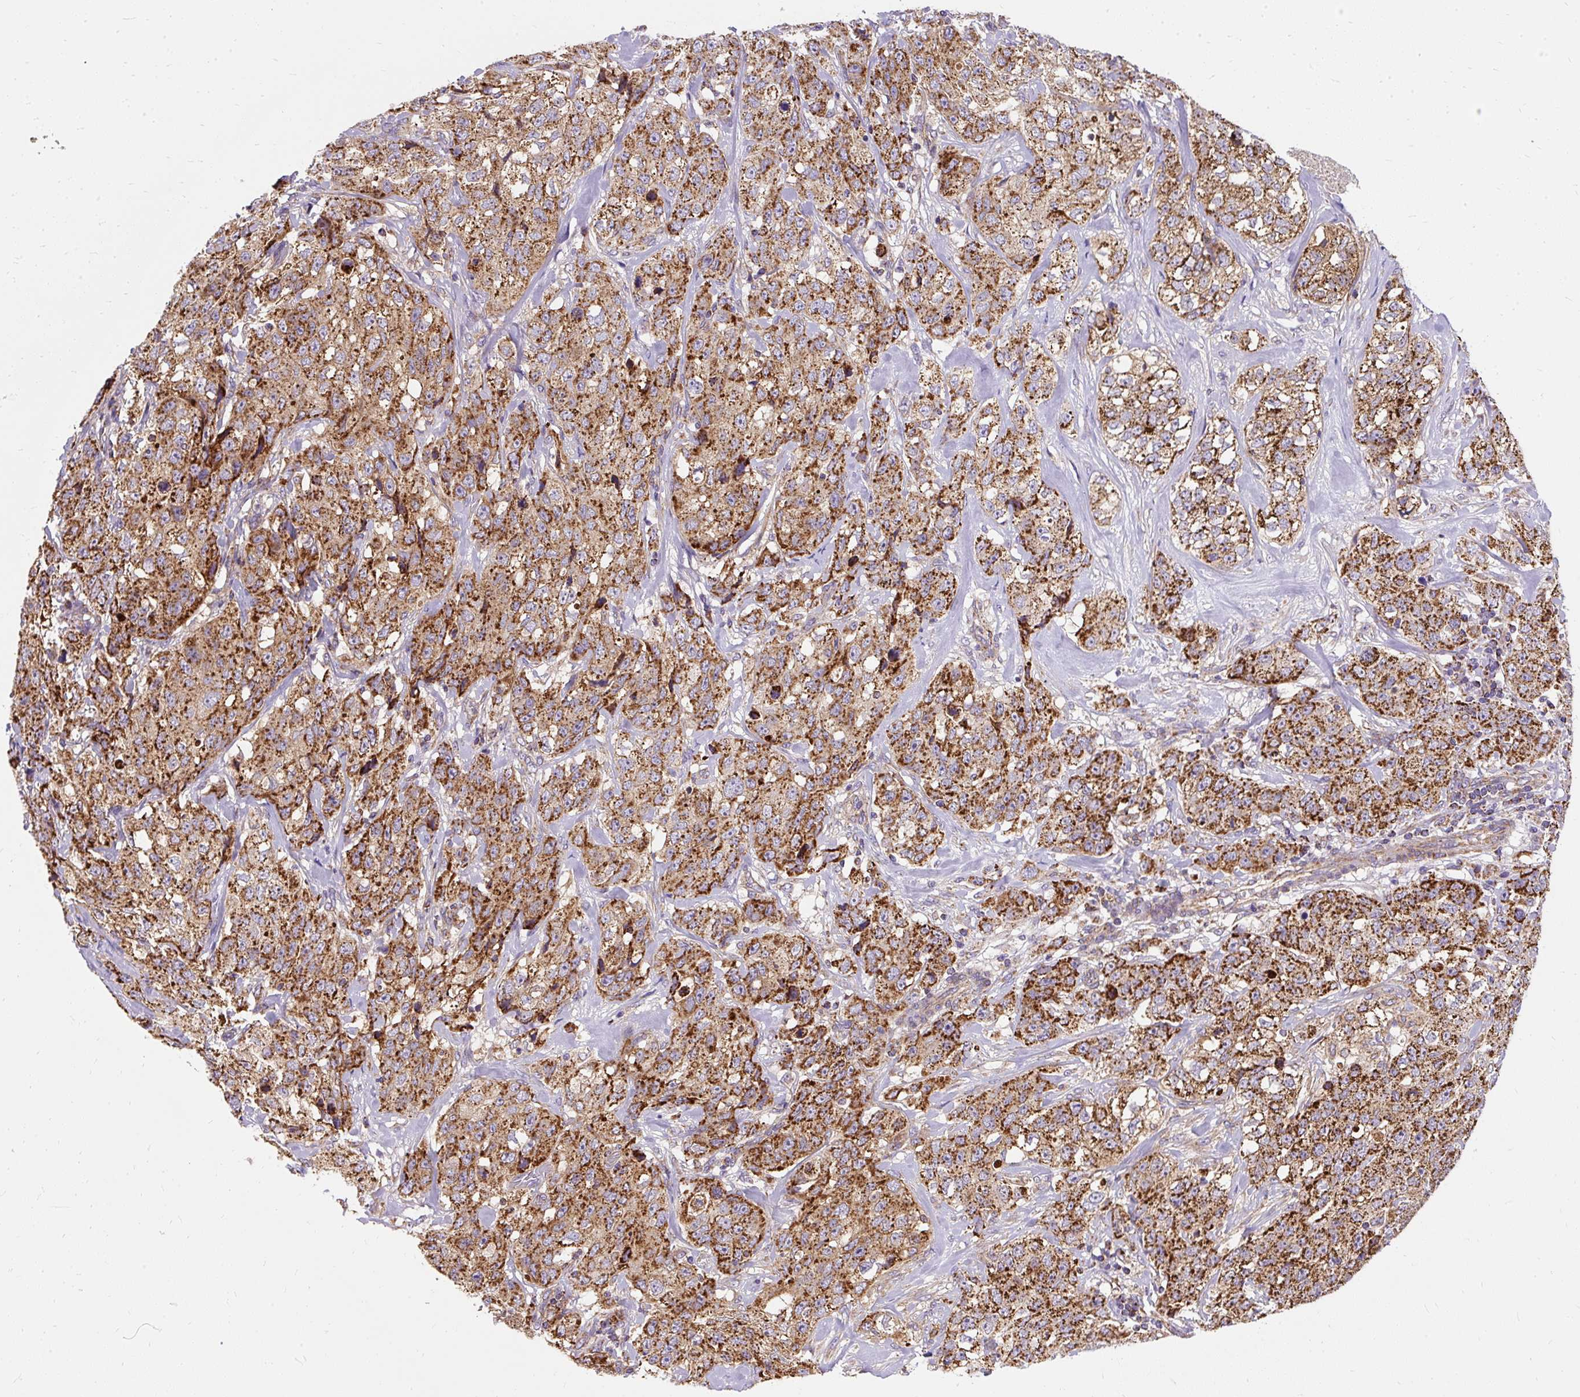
{"staining": {"intensity": "strong", "quantity": ">75%", "location": "cytoplasmic/membranous"}, "tissue": "stomach cancer", "cell_type": "Tumor cells", "image_type": "cancer", "snomed": [{"axis": "morphology", "description": "Adenocarcinoma, NOS"}, {"axis": "topography", "description": "Stomach"}], "caption": "Immunohistochemical staining of human adenocarcinoma (stomach) reveals strong cytoplasmic/membranous protein staining in approximately >75% of tumor cells. (IHC, brightfield microscopy, high magnification).", "gene": "CEP290", "patient": {"sex": "male", "age": 48}}